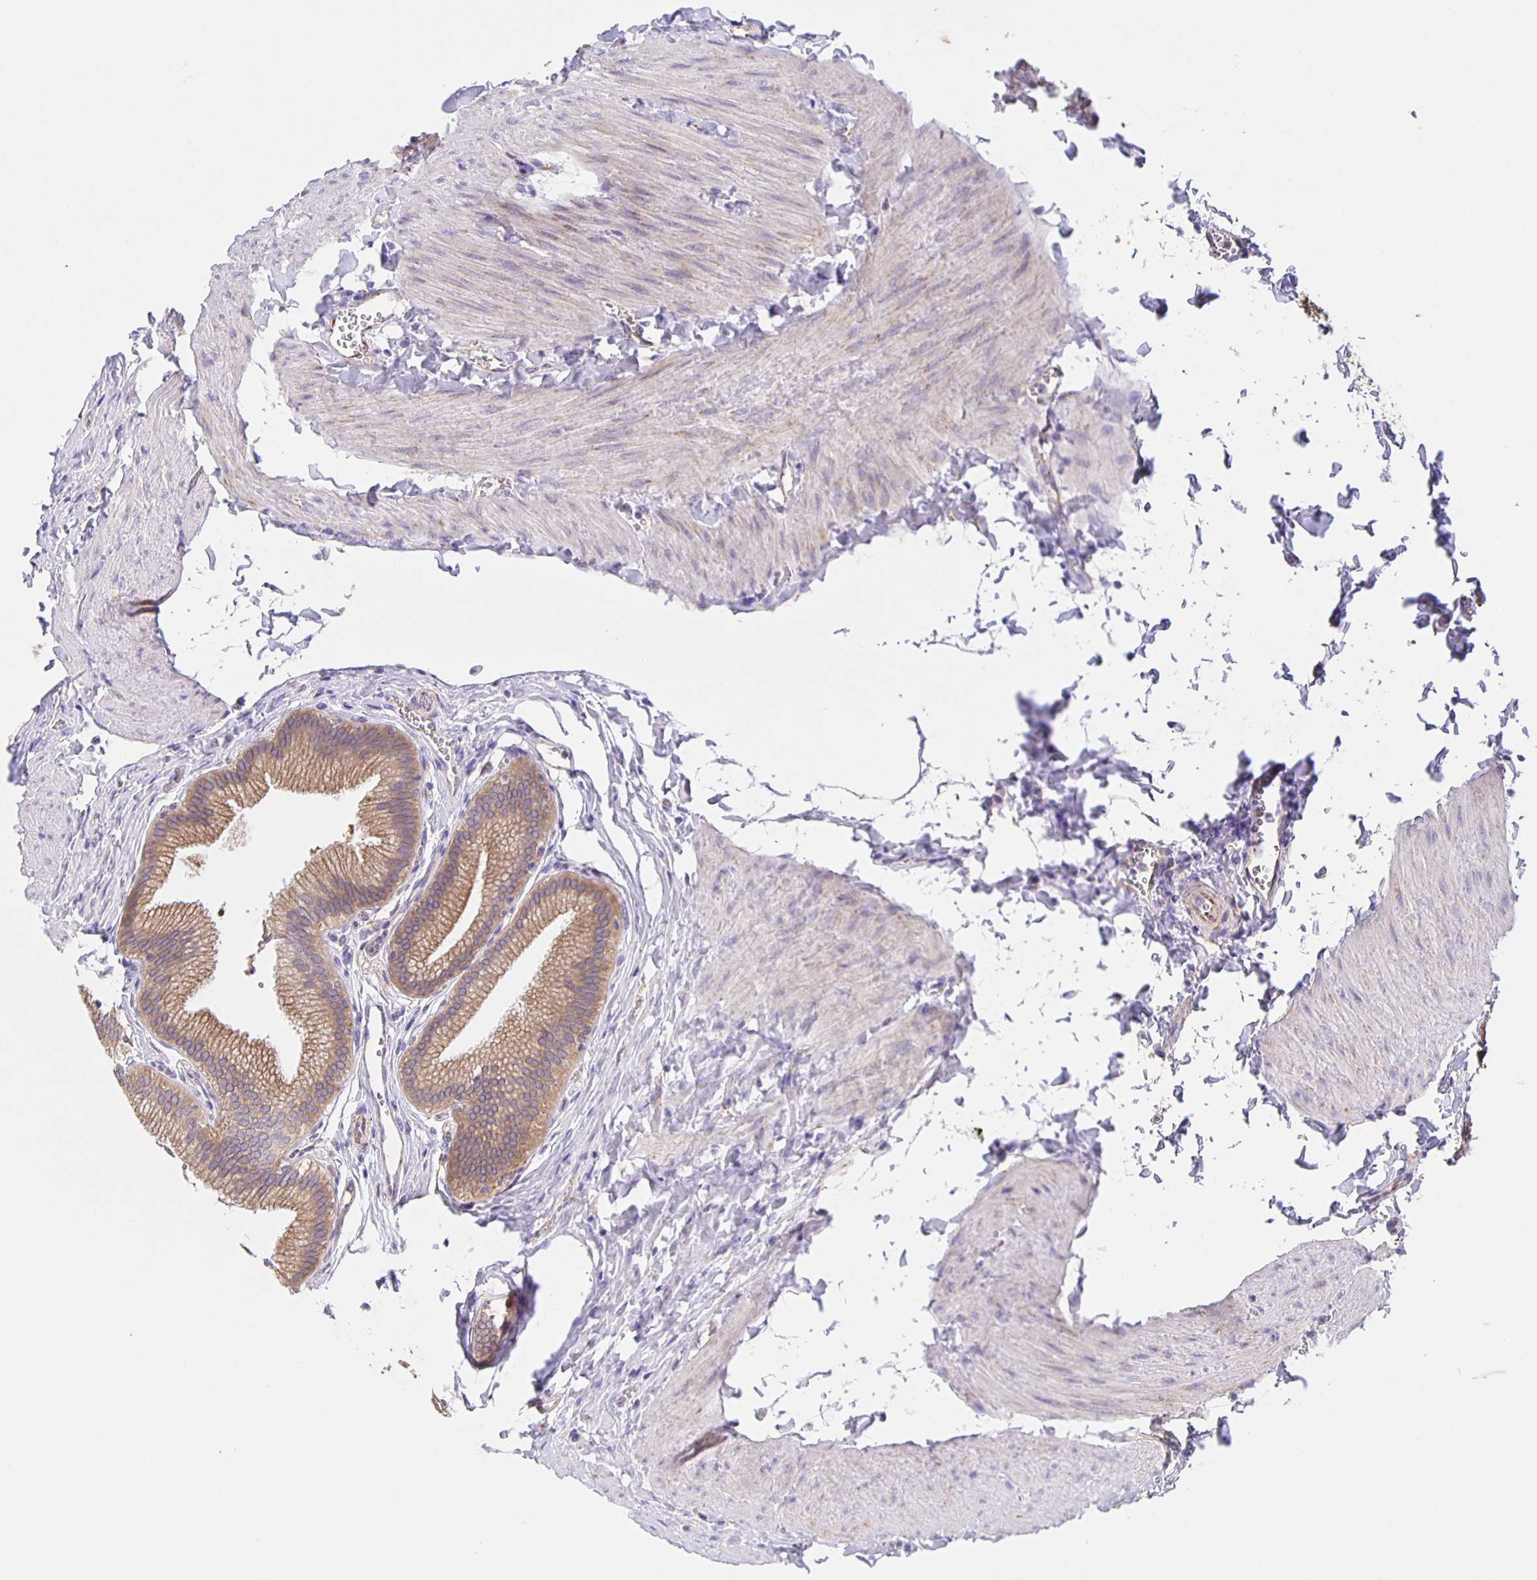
{"staining": {"intensity": "moderate", "quantity": ">75%", "location": "cytoplasmic/membranous"}, "tissue": "gallbladder", "cell_type": "Glandular cells", "image_type": "normal", "snomed": [{"axis": "morphology", "description": "Normal tissue, NOS"}, {"axis": "topography", "description": "Gallbladder"}, {"axis": "topography", "description": "Peripheral nerve tissue"}], "caption": "Immunohistochemistry (IHC) micrograph of benign human gallbladder stained for a protein (brown), which demonstrates medium levels of moderate cytoplasmic/membranous expression in about >75% of glandular cells.", "gene": "JMJD4", "patient": {"sex": "male", "age": 17}}